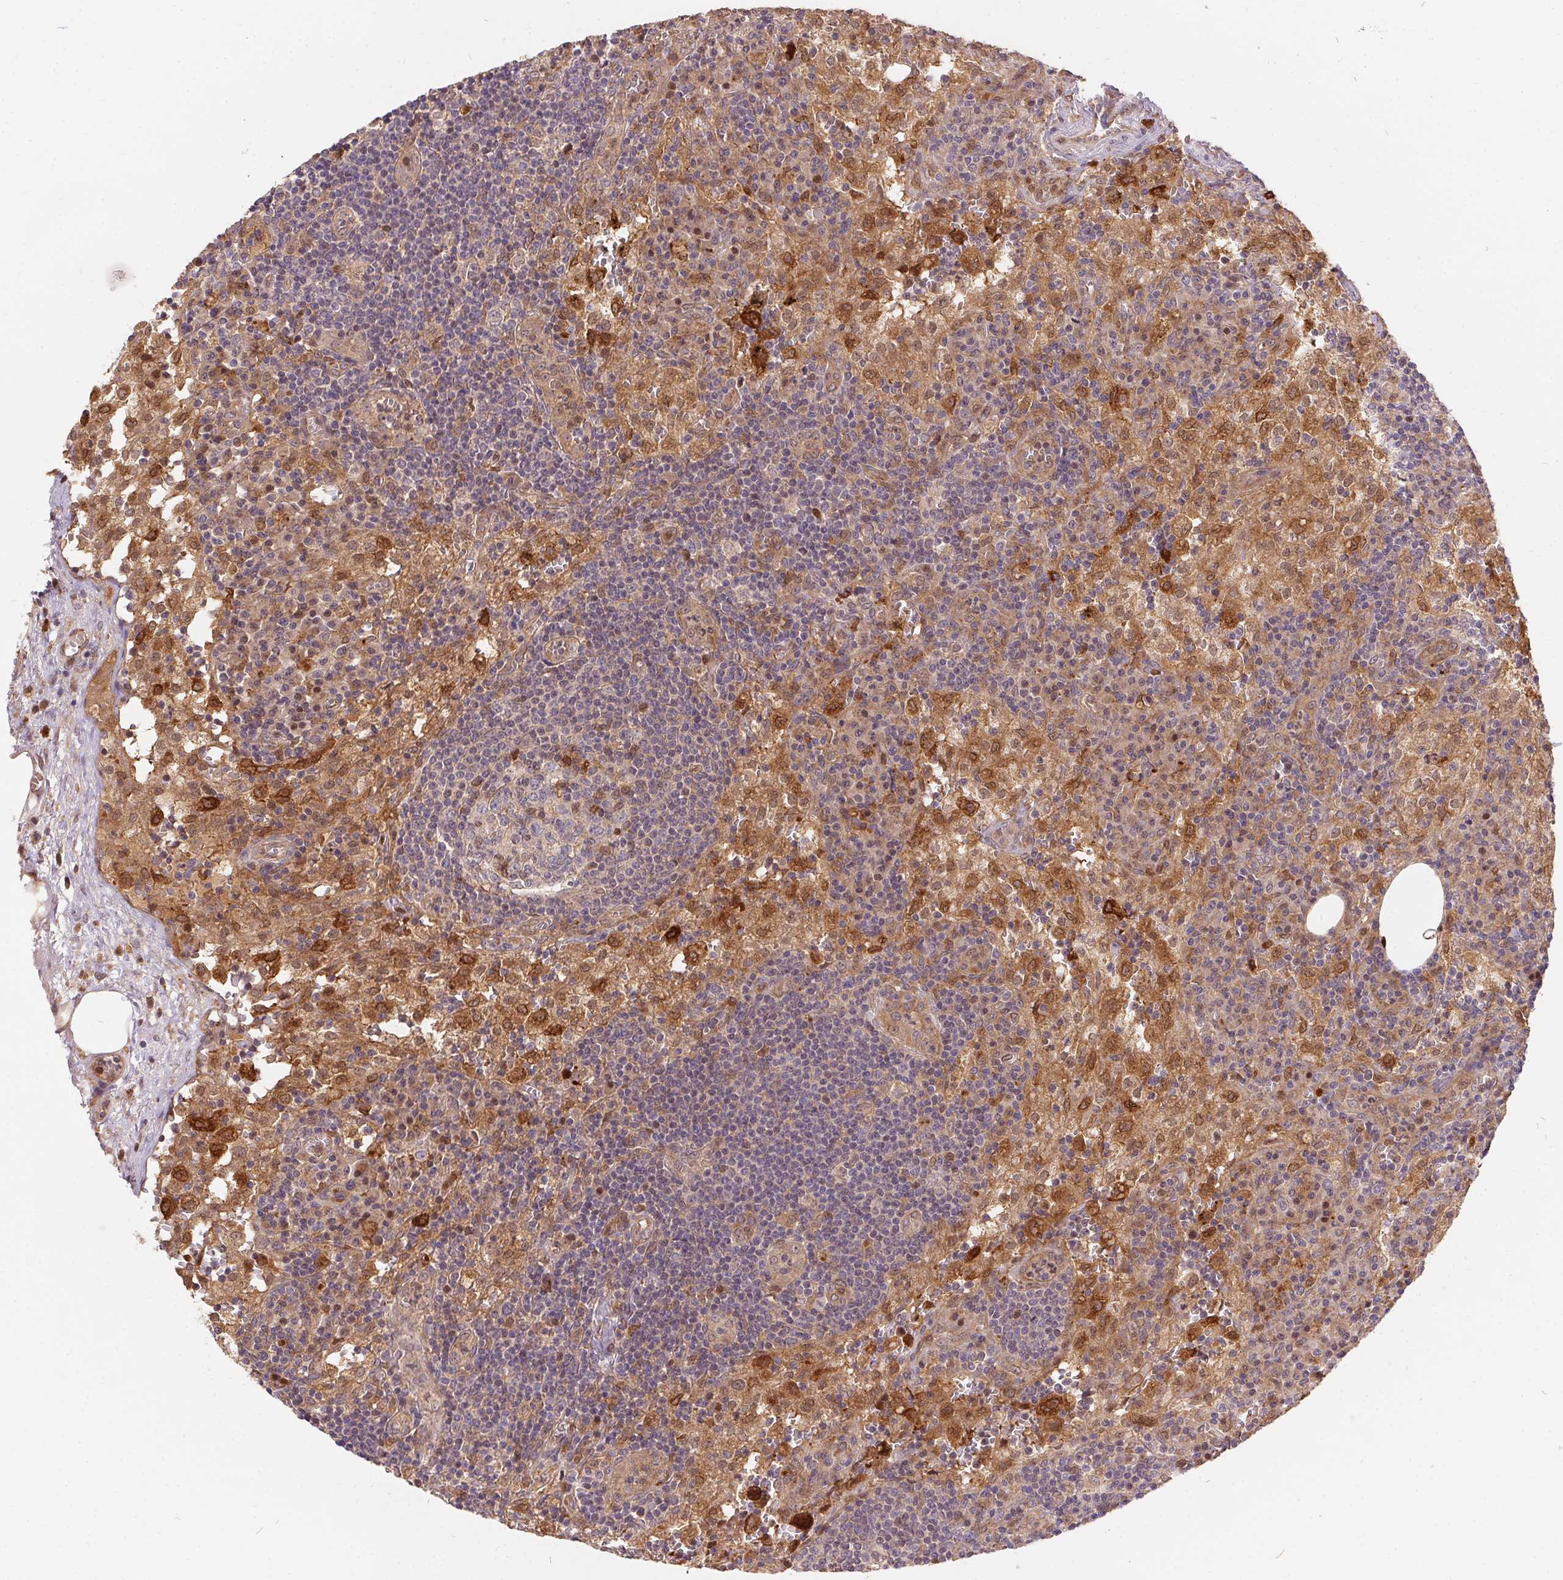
{"staining": {"intensity": "moderate", "quantity": "<25%", "location": "nuclear"}, "tissue": "lymph node", "cell_type": "Germinal center cells", "image_type": "normal", "snomed": [{"axis": "morphology", "description": "Normal tissue, NOS"}, {"axis": "topography", "description": "Lymph node"}], "caption": "Germinal center cells reveal moderate nuclear positivity in about <25% of cells in unremarkable lymph node.", "gene": "NUDT16", "patient": {"sex": "male", "age": 62}}